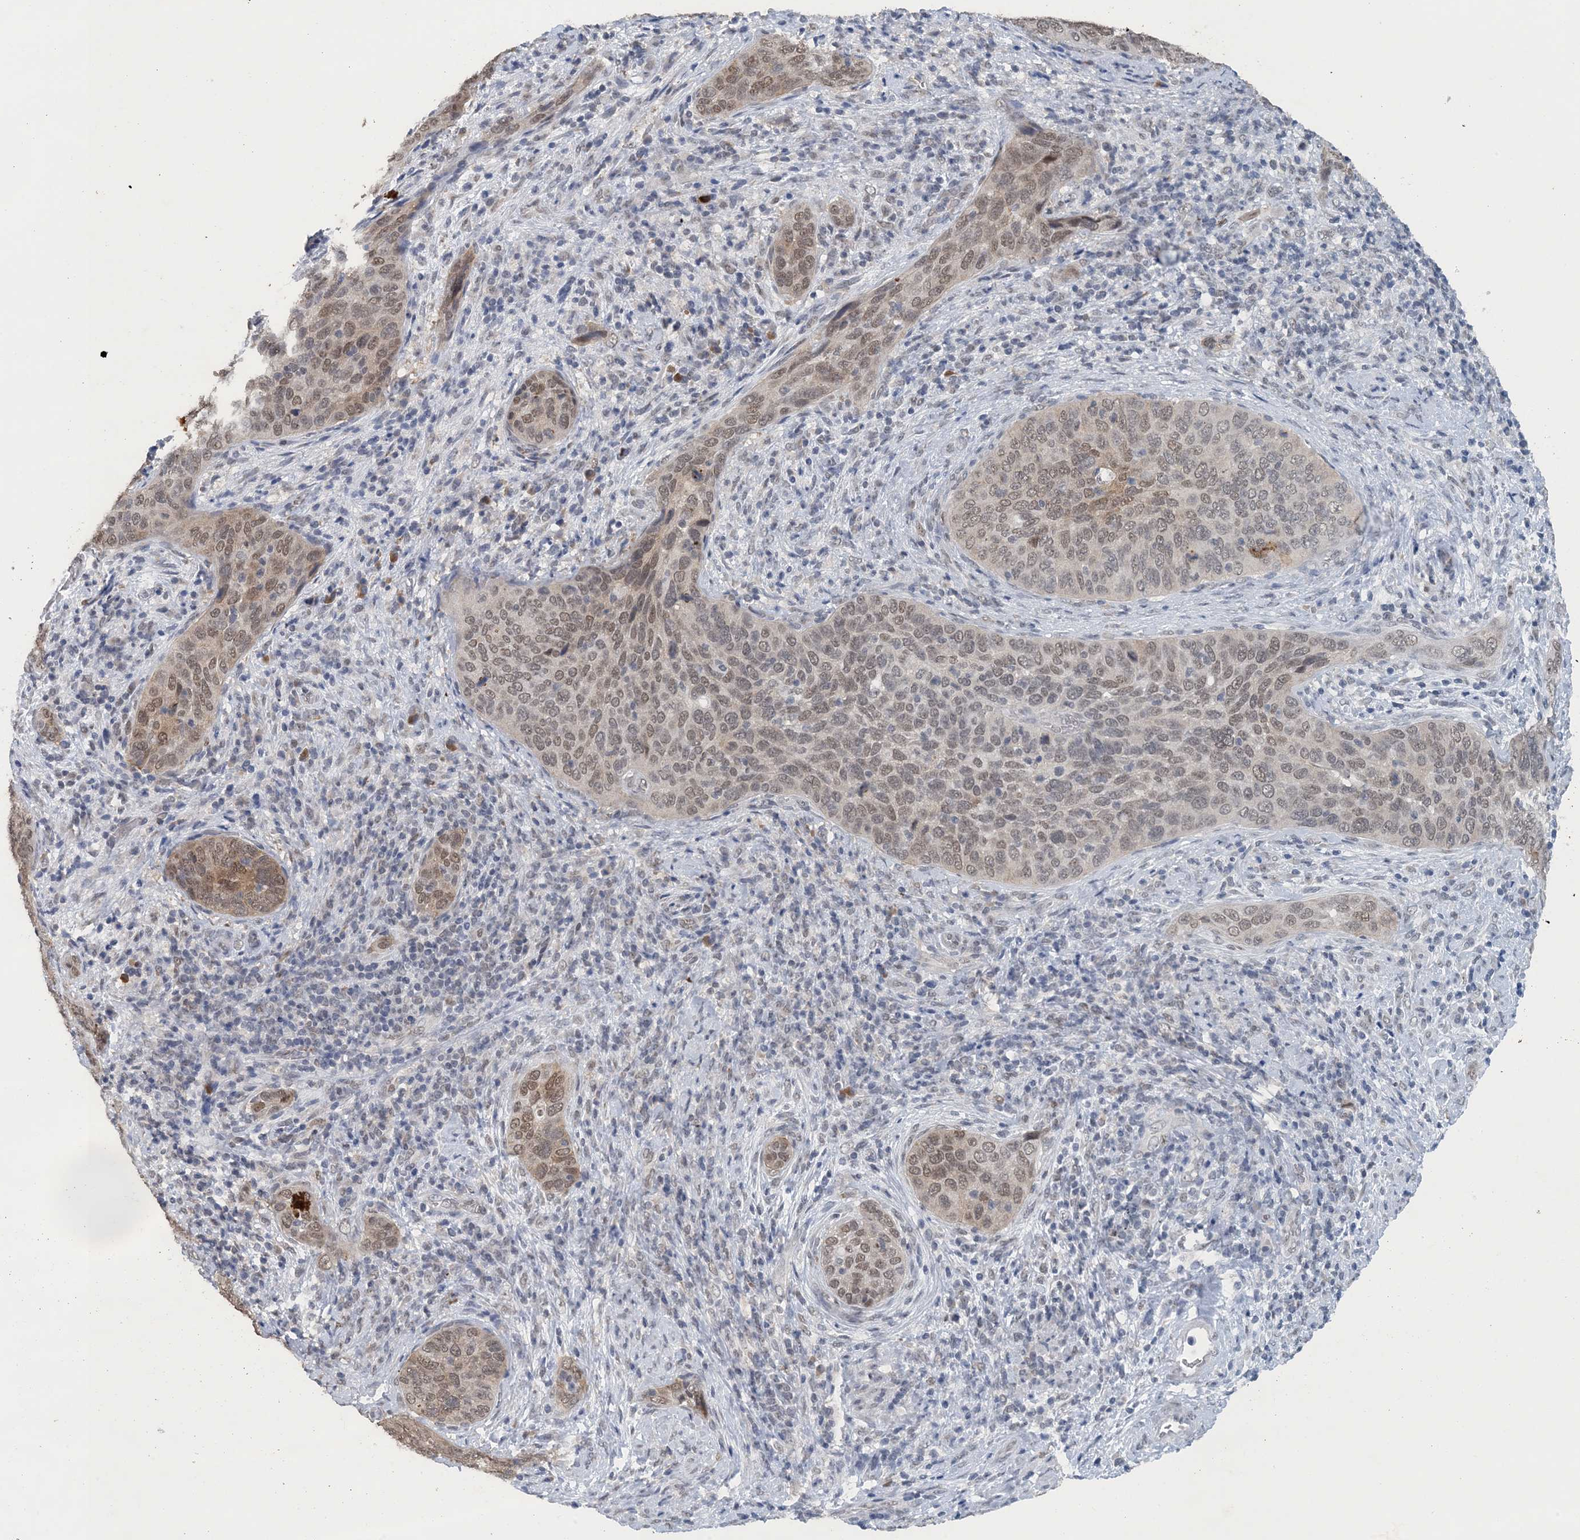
{"staining": {"intensity": "weak", "quantity": ">75%", "location": "cytoplasmic/membranous,nuclear"}, "tissue": "cervical cancer", "cell_type": "Tumor cells", "image_type": "cancer", "snomed": [{"axis": "morphology", "description": "Squamous cell carcinoma, NOS"}, {"axis": "topography", "description": "Cervix"}], "caption": "IHC of human cervical cancer displays low levels of weak cytoplasmic/membranous and nuclear positivity in about >75% of tumor cells.", "gene": "MBD2", "patient": {"sex": "female", "age": 60}}